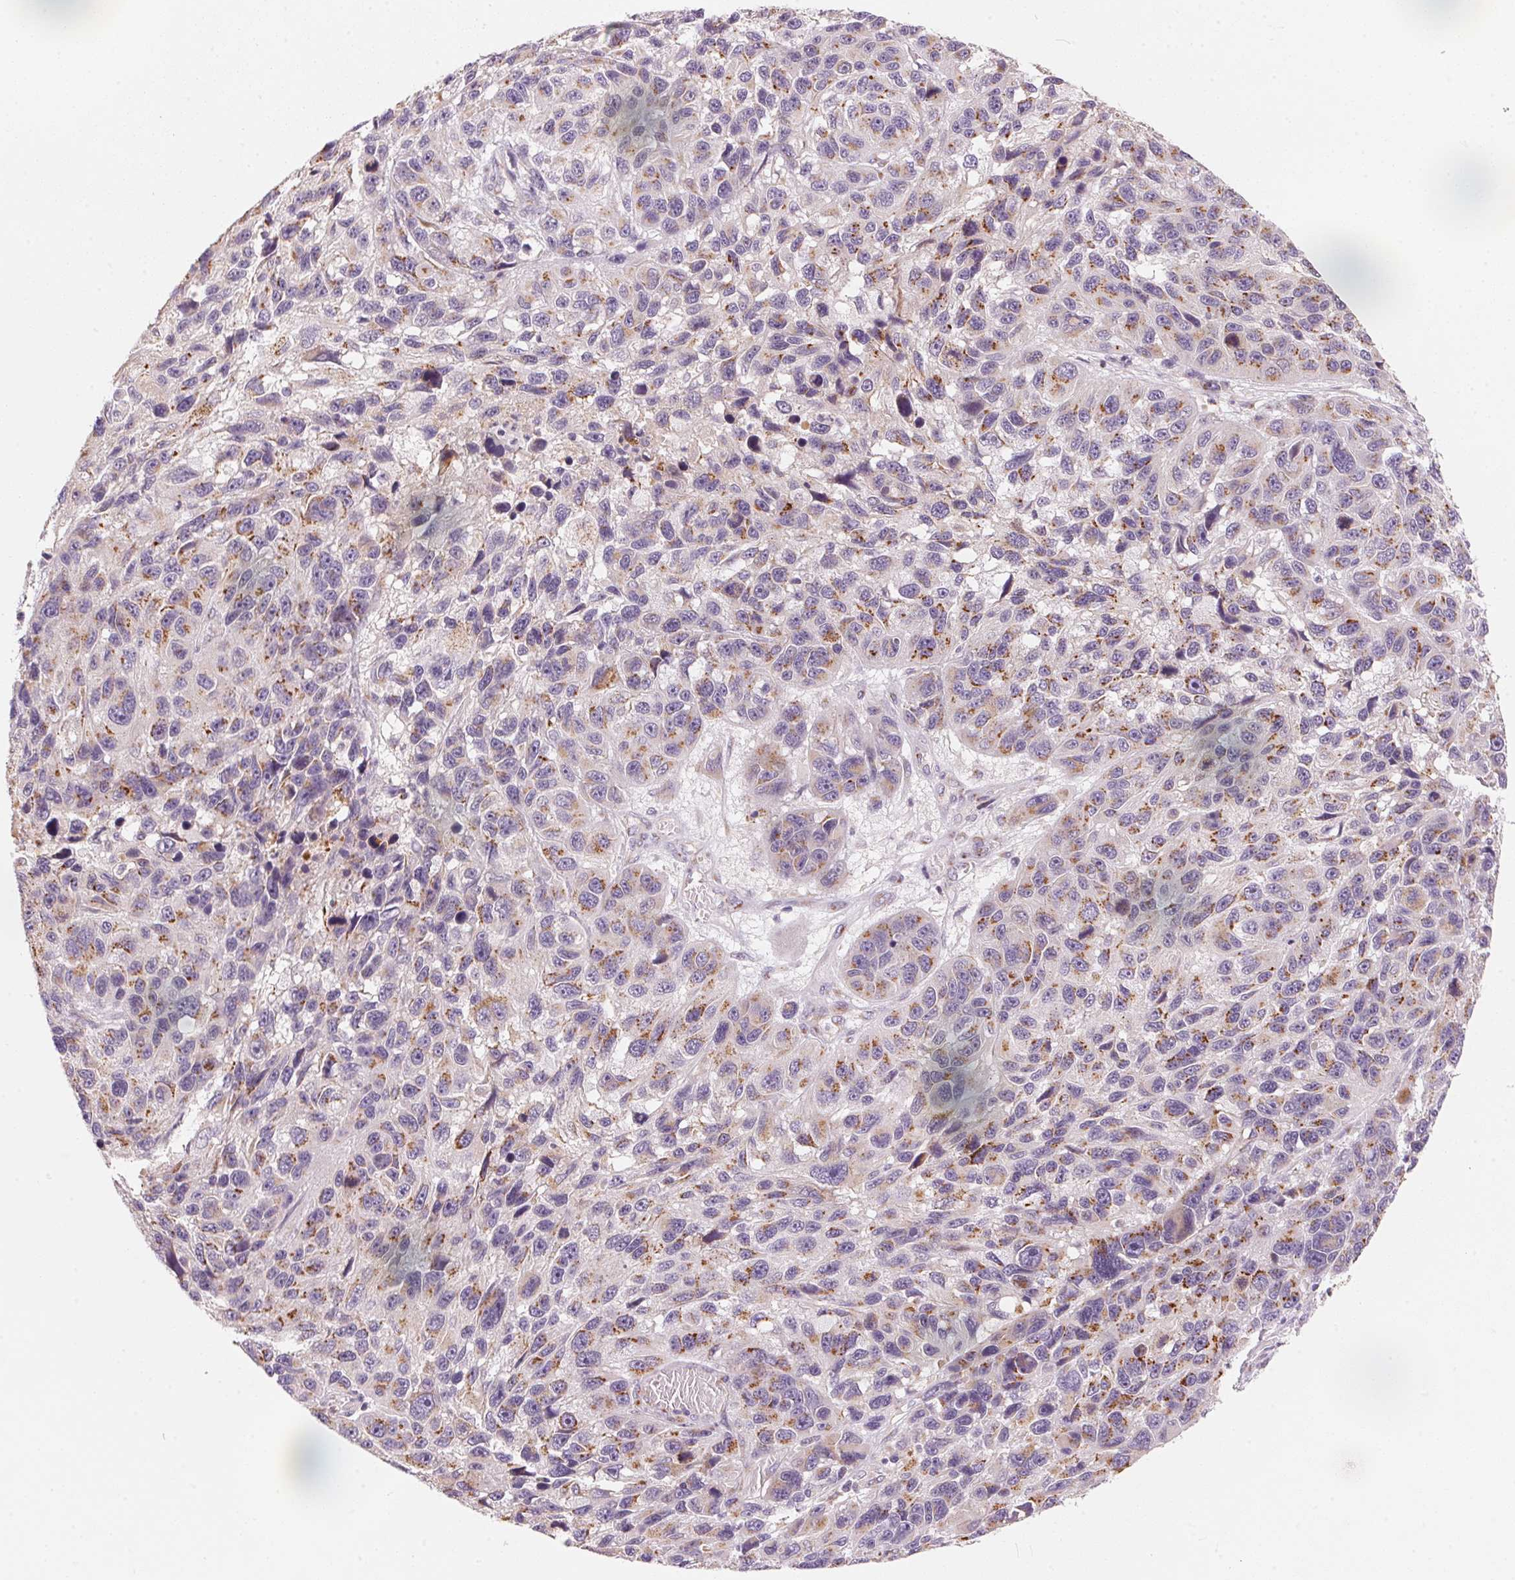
{"staining": {"intensity": "moderate", "quantity": "25%-75%", "location": "cytoplasmic/membranous"}, "tissue": "melanoma", "cell_type": "Tumor cells", "image_type": "cancer", "snomed": [{"axis": "morphology", "description": "Malignant melanoma, NOS"}, {"axis": "topography", "description": "Skin"}], "caption": "Human melanoma stained with a protein marker shows moderate staining in tumor cells.", "gene": "DRAM2", "patient": {"sex": "male", "age": 53}}